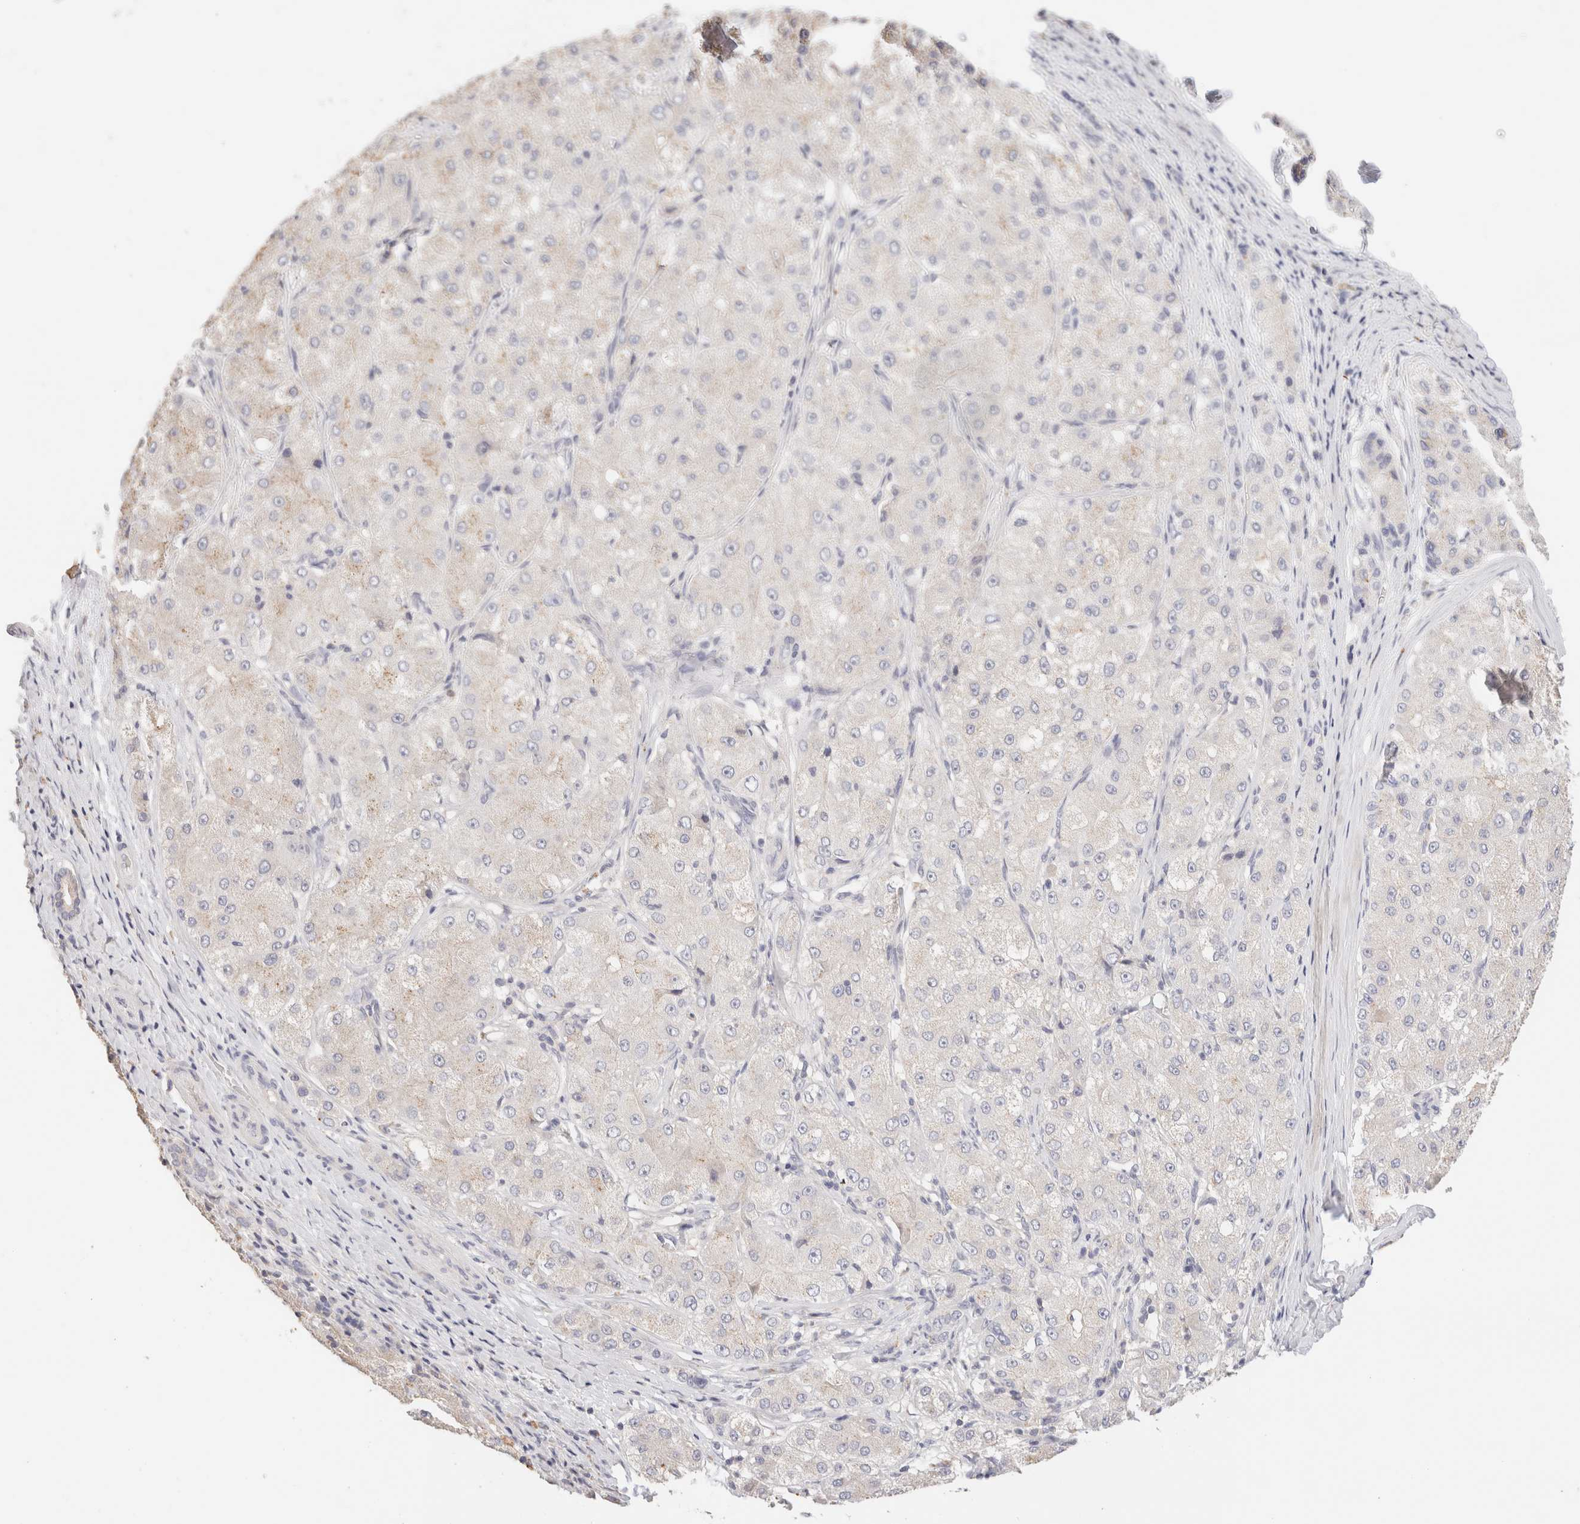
{"staining": {"intensity": "negative", "quantity": "none", "location": "none"}, "tissue": "liver cancer", "cell_type": "Tumor cells", "image_type": "cancer", "snomed": [{"axis": "morphology", "description": "Carcinoma, Hepatocellular, NOS"}, {"axis": "topography", "description": "Liver"}], "caption": "This is an immunohistochemistry image of human liver cancer. There is no staining in tumor cells.", "gene": "SCGB2A2", "patient": {"sex": "male", "age": 80}}